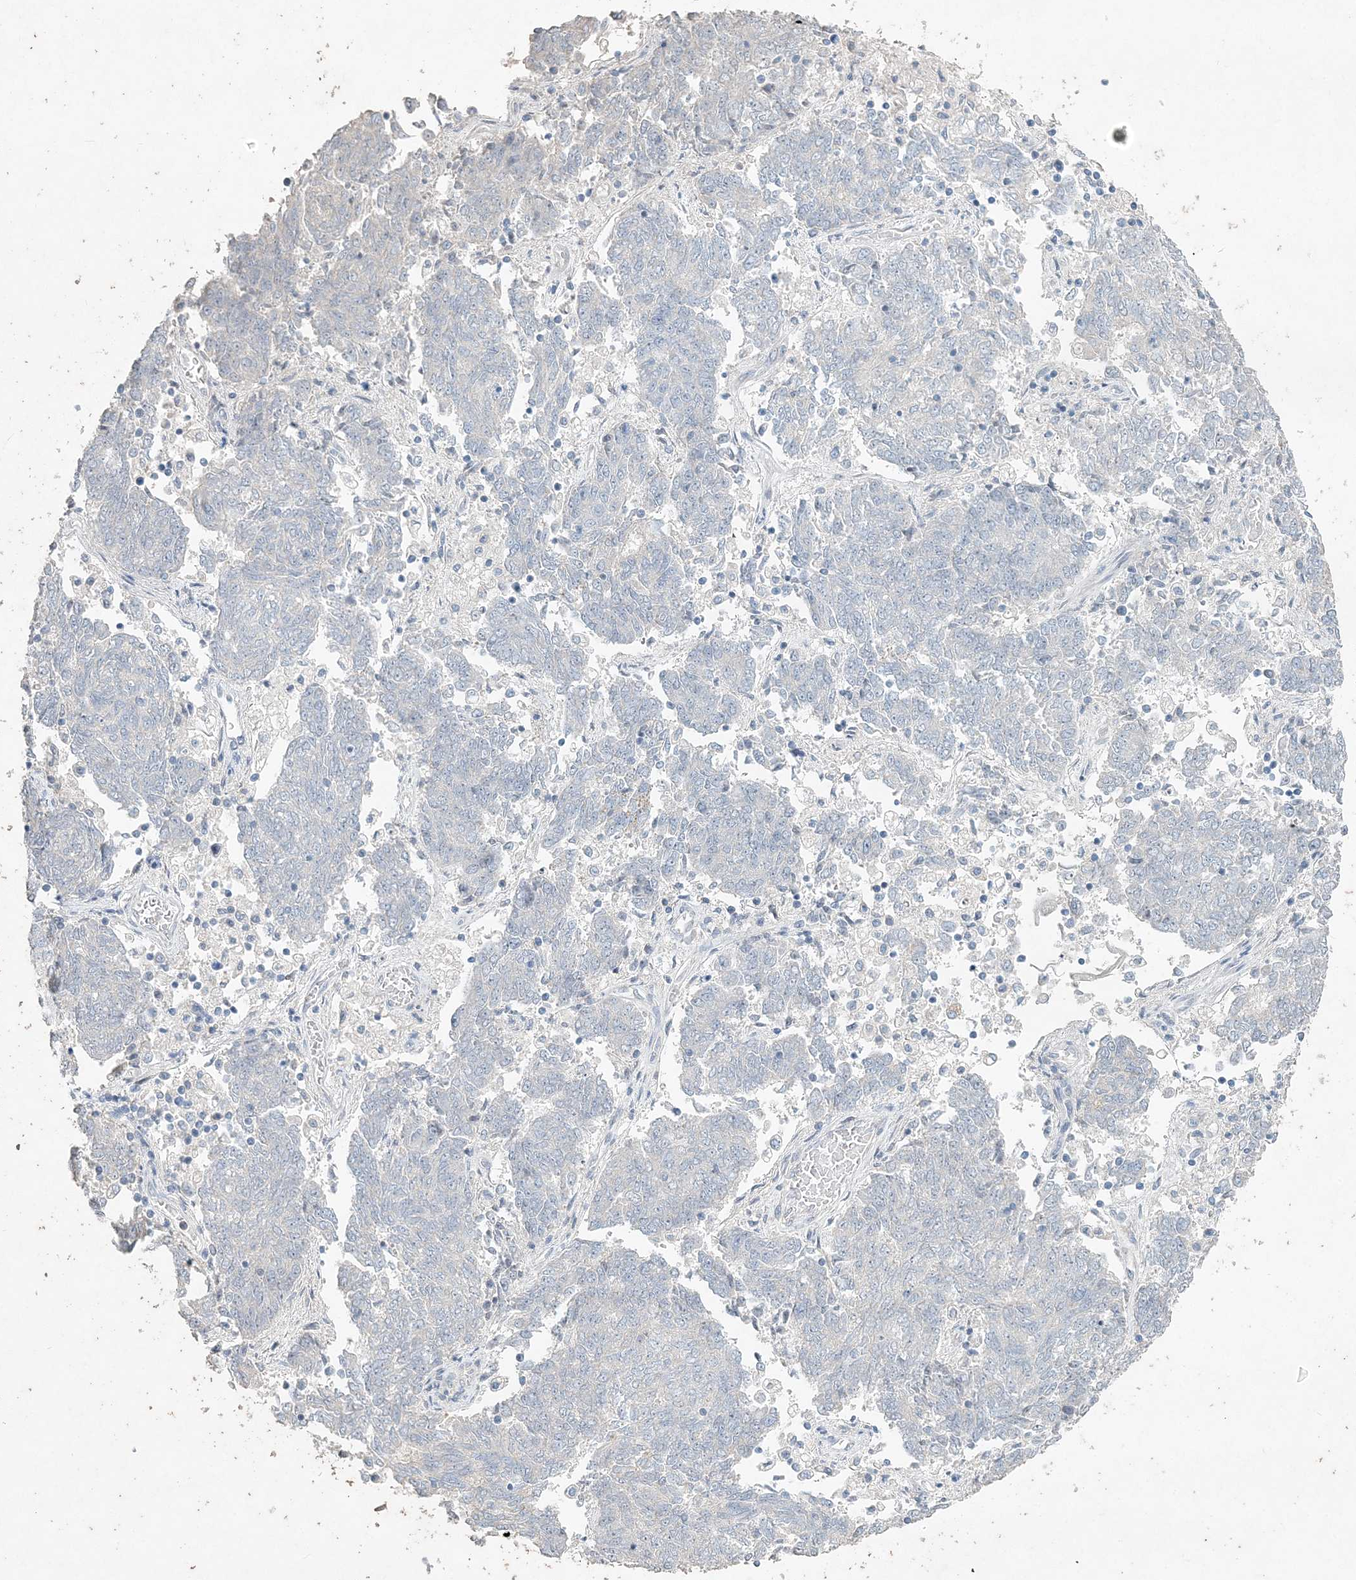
{"staining": {"intensity": "negative", "quantity": "none", "location": "none"}, "tissue": "endometrial cancer", "cell_type": "Tumor cells", "image_type": "cancer", "snomed": [{"axis": "morphology", "description": "Adenocarcinoma, NOS"}, {"axis": "topography", "description": "Endometrium"}], "caption": "DAB immunohistochemical staining of endometrial adenocarcinoma demonstrates no significant staining in tumor cells.", "gene": "DNAH5", "patient": {"sex": "female", "age": 80}}